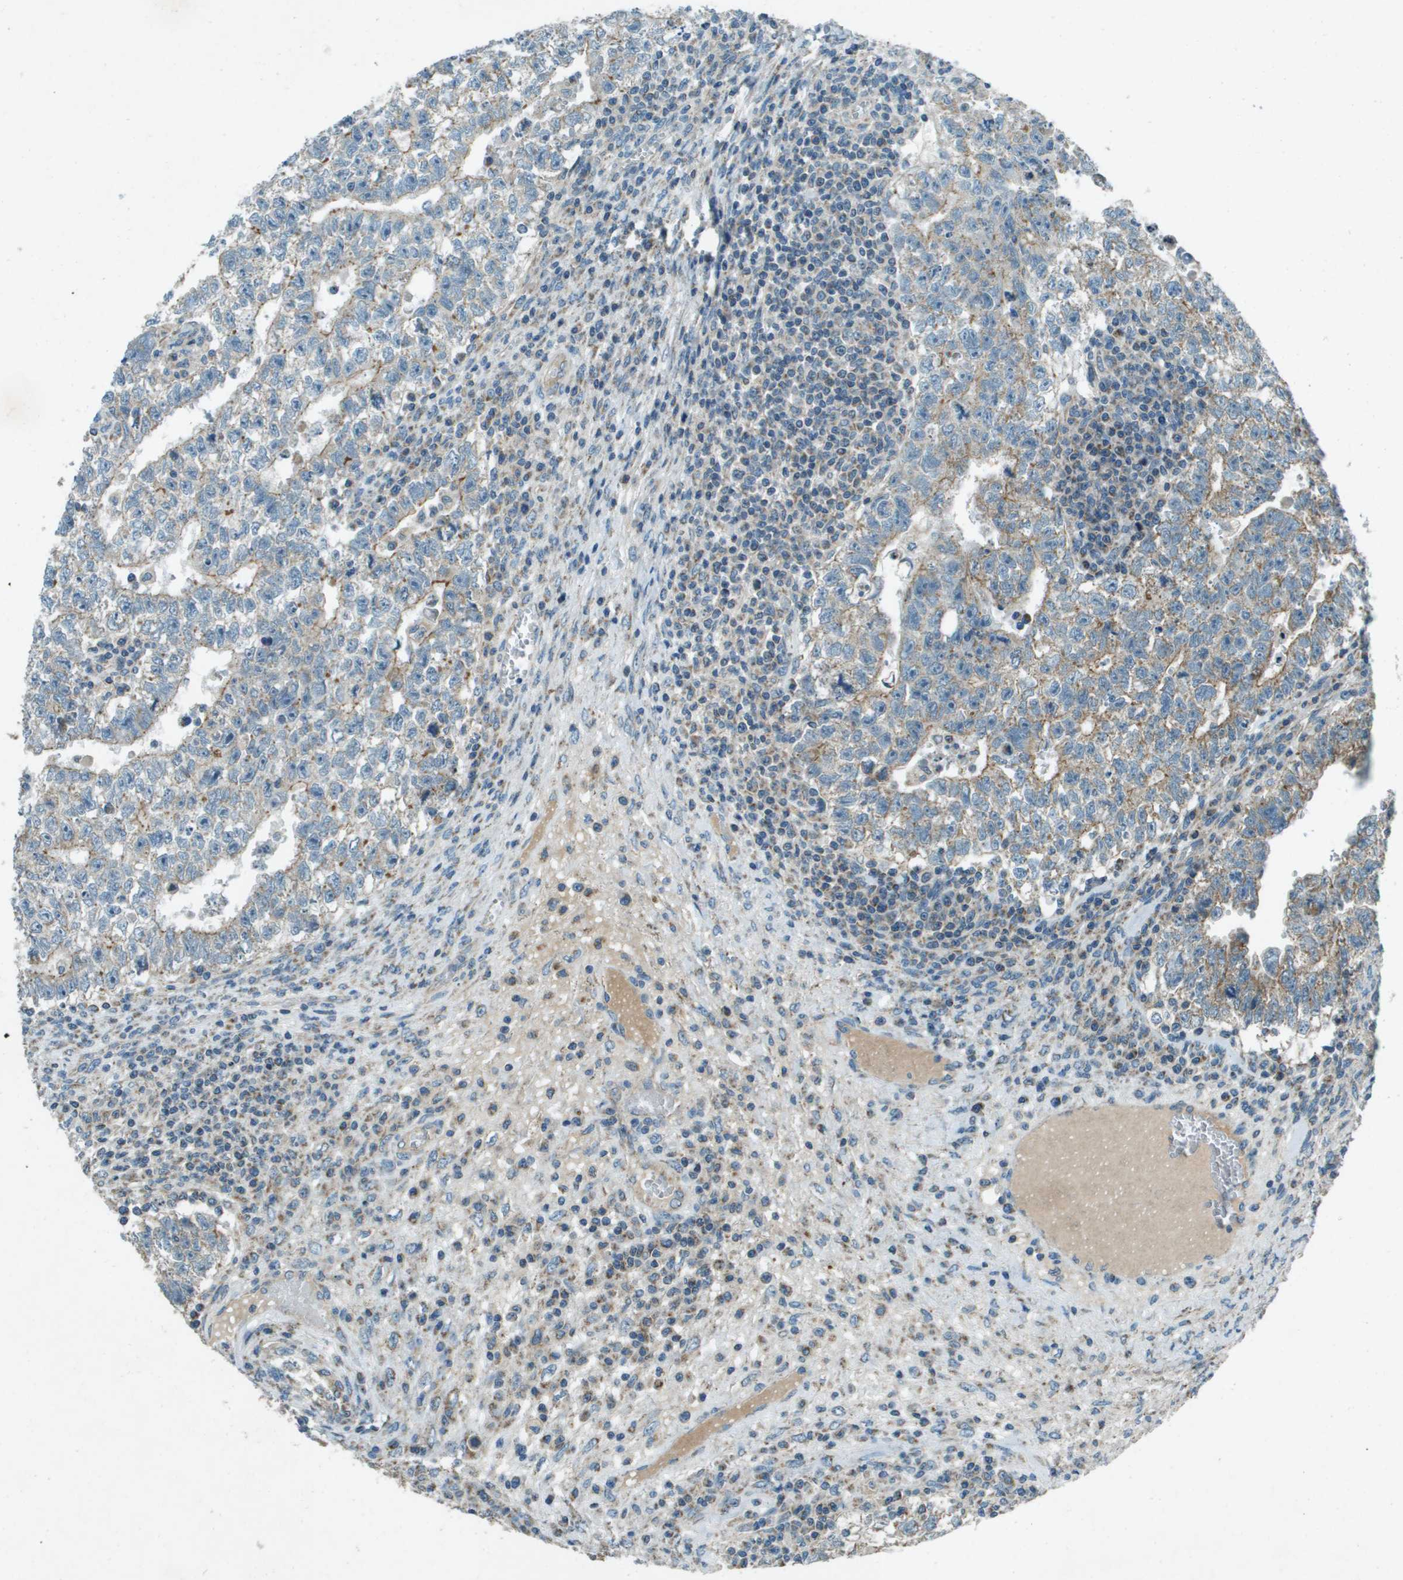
{"staining": {"intensity": "weak", "quantity": "25%-75%", "location": "cytoplasmic/membranous"}, "tissue": "testis cancer", "cell_type": "Tumor cells", "image_type": "cancer", "snomed": [{"axis": "morphology", "description": "Seminoma, NOS"}, {"axis": "morphology", "description": "Carcinoma, Embryonal, NOS"}, {"axis": "topography", "description": "Testis"}], "caption": "Testis cancer stained for a protein shows weak cytoplasmic/membranous positivity in tumor cells.", "gene": "MIGA1", "patient": {"sex": "male", "age": 38}}